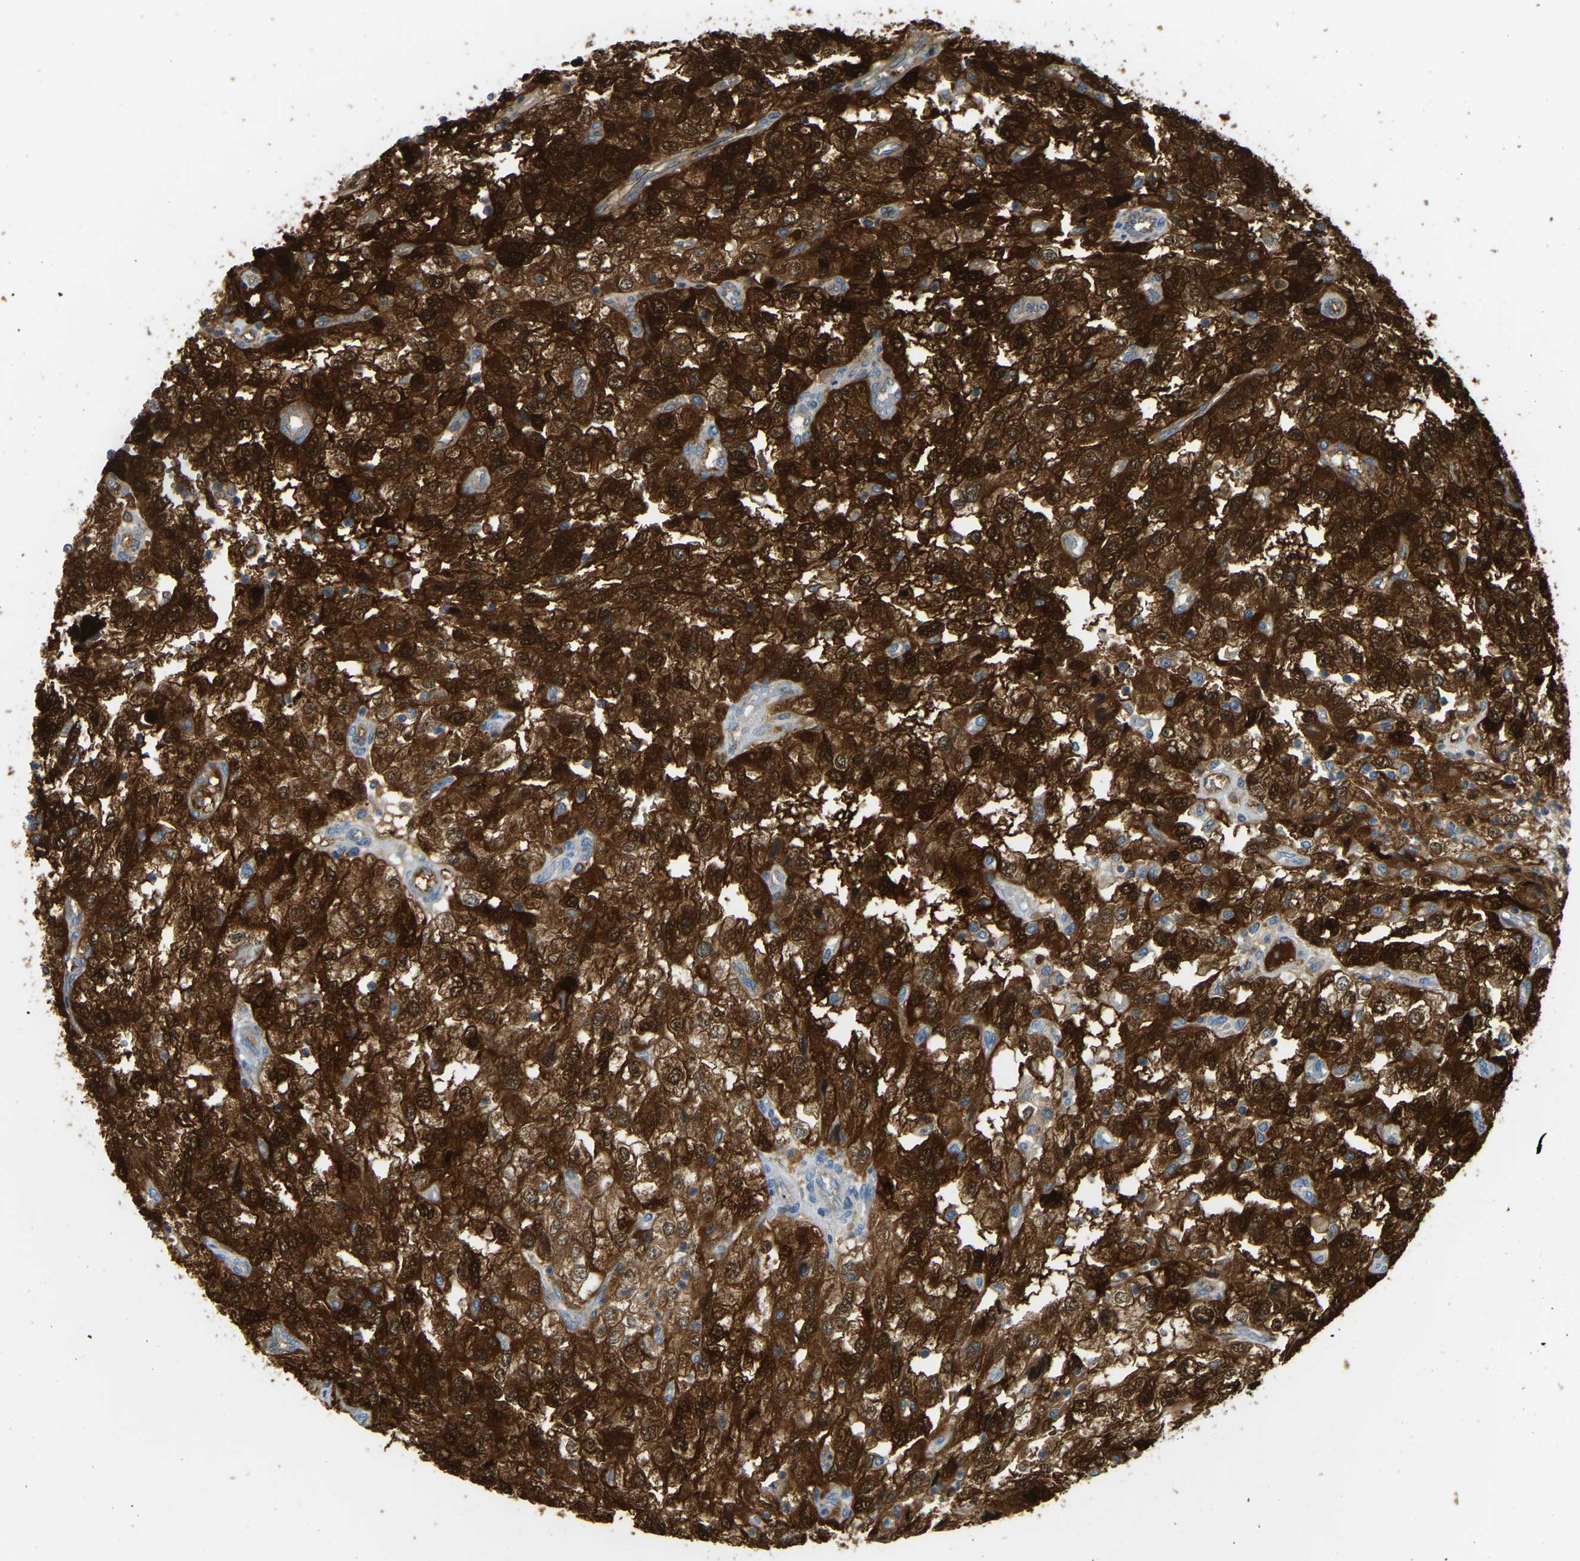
{"staining": {"intensity": "strong", "quantity": ">75%", "location": "cytoplasmic/membranous,nuclear"}, "tissue": "renal cancer", "cell_type": "Tumor cells", "image_type": "cancer", "snomed": [{"axis": "morphology", "description": "Adenocarcinoma, NOS"}, {"axis": "topography", "description": "Kidney"}], "caption": "Renal cancer was stained to show a protein in brown. There is high levels of strong cytoplasmic/membranous and nuclear expression in about >75% of tumor cells.", "gene": "GDA", "patient": {"sex": "female", "age": 54}}